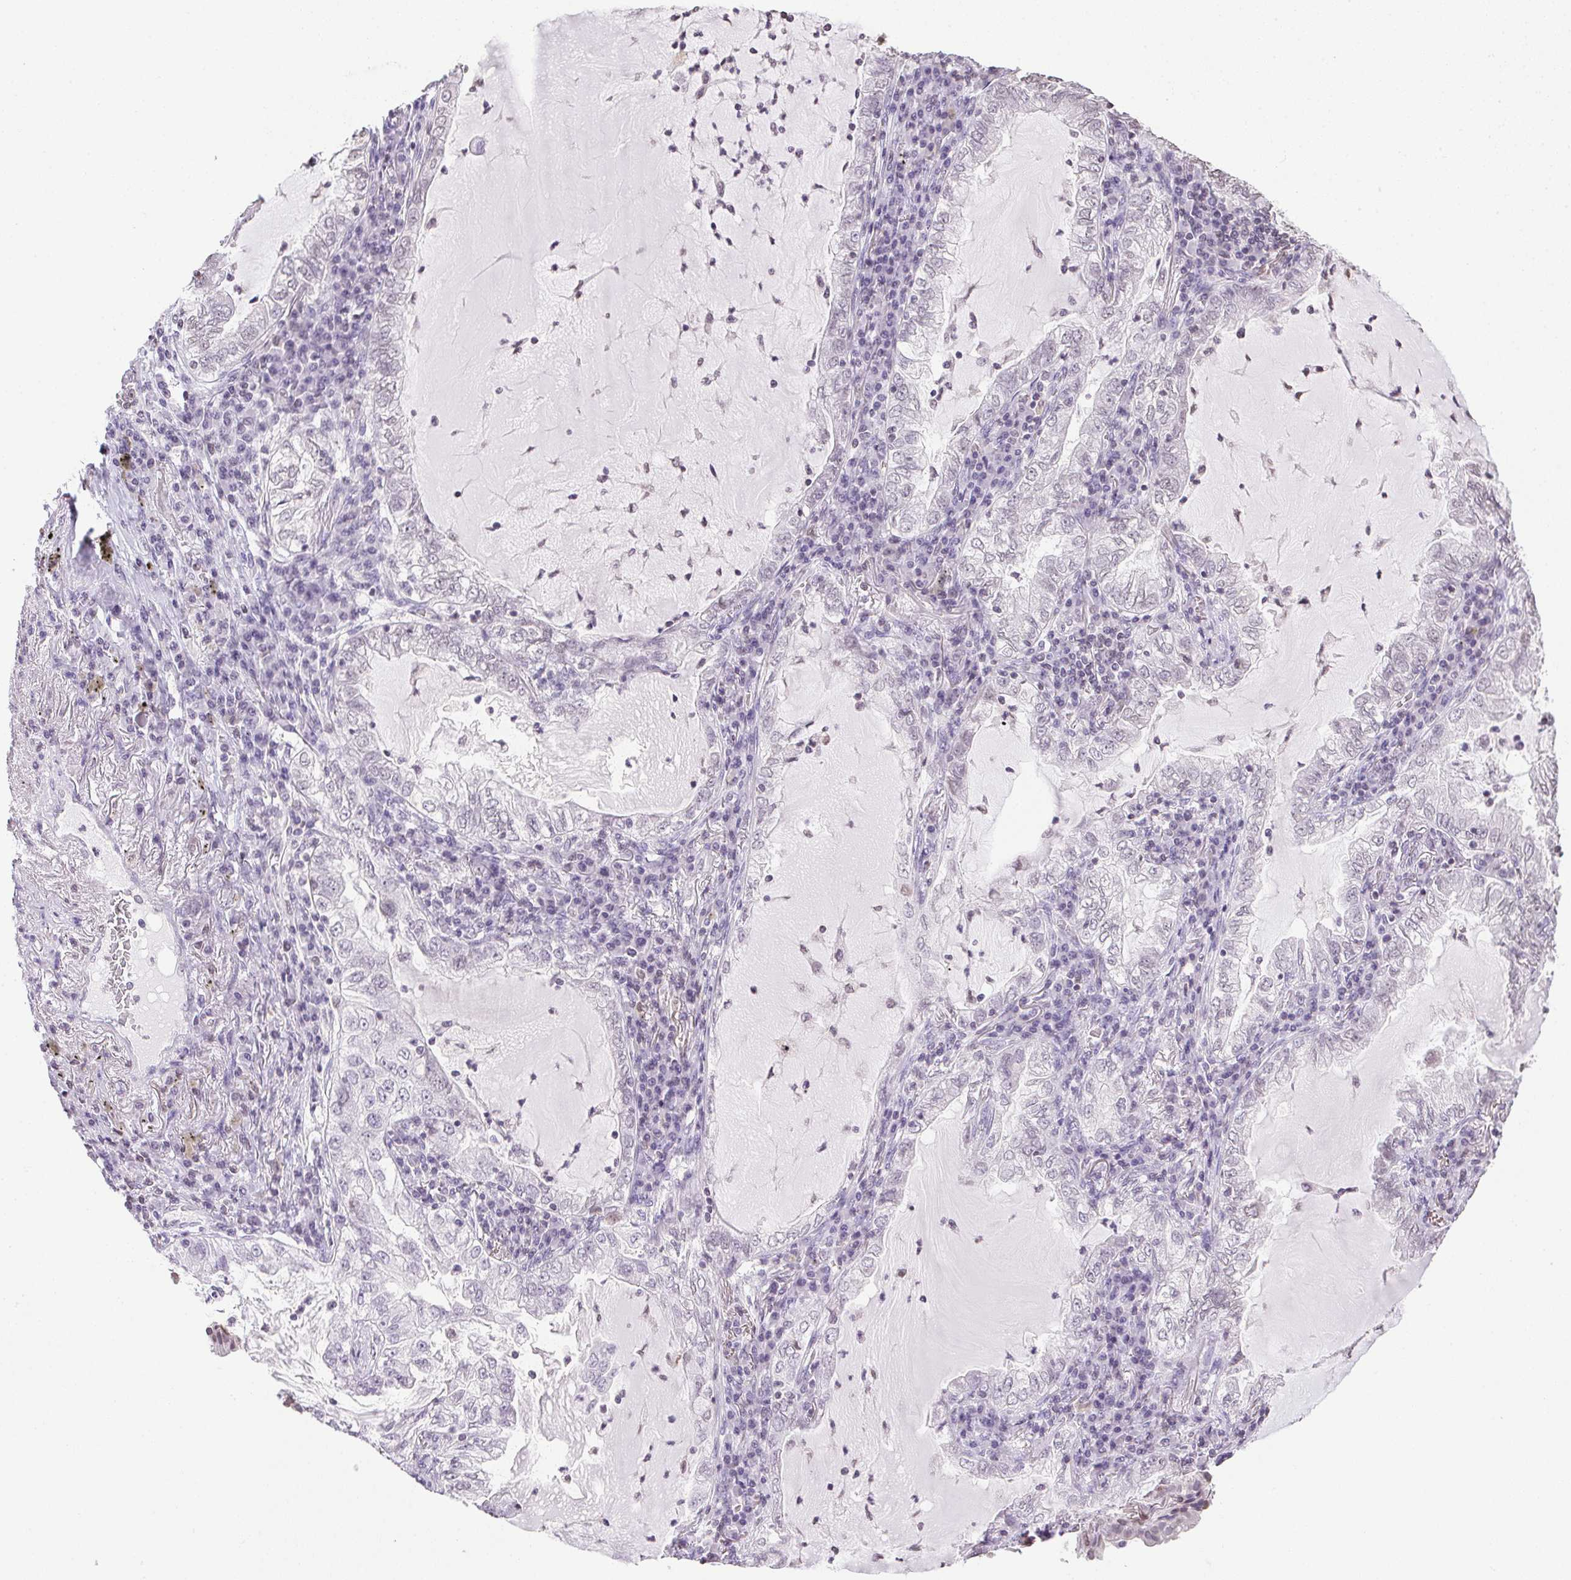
{"staining": {"intensity": "negative", "quantity": "none", "location": "none"}, "tissue": "lung cancer", "cell_type": "Tumor cells", "image_type": "cancer", "snomed": [{"axis": "morphology", "description": "Adenocarcinoma, NOS"}, {"axis": "topography", "description": "Lung"}], "caption": "Human lung cancer (adenocarcinoma) stained for a protein using immunohistochemistry (IHC) exhibits no expression in tumor cells.", "gene": "PRL", "patient": {"sex": "female", "age": 73}}